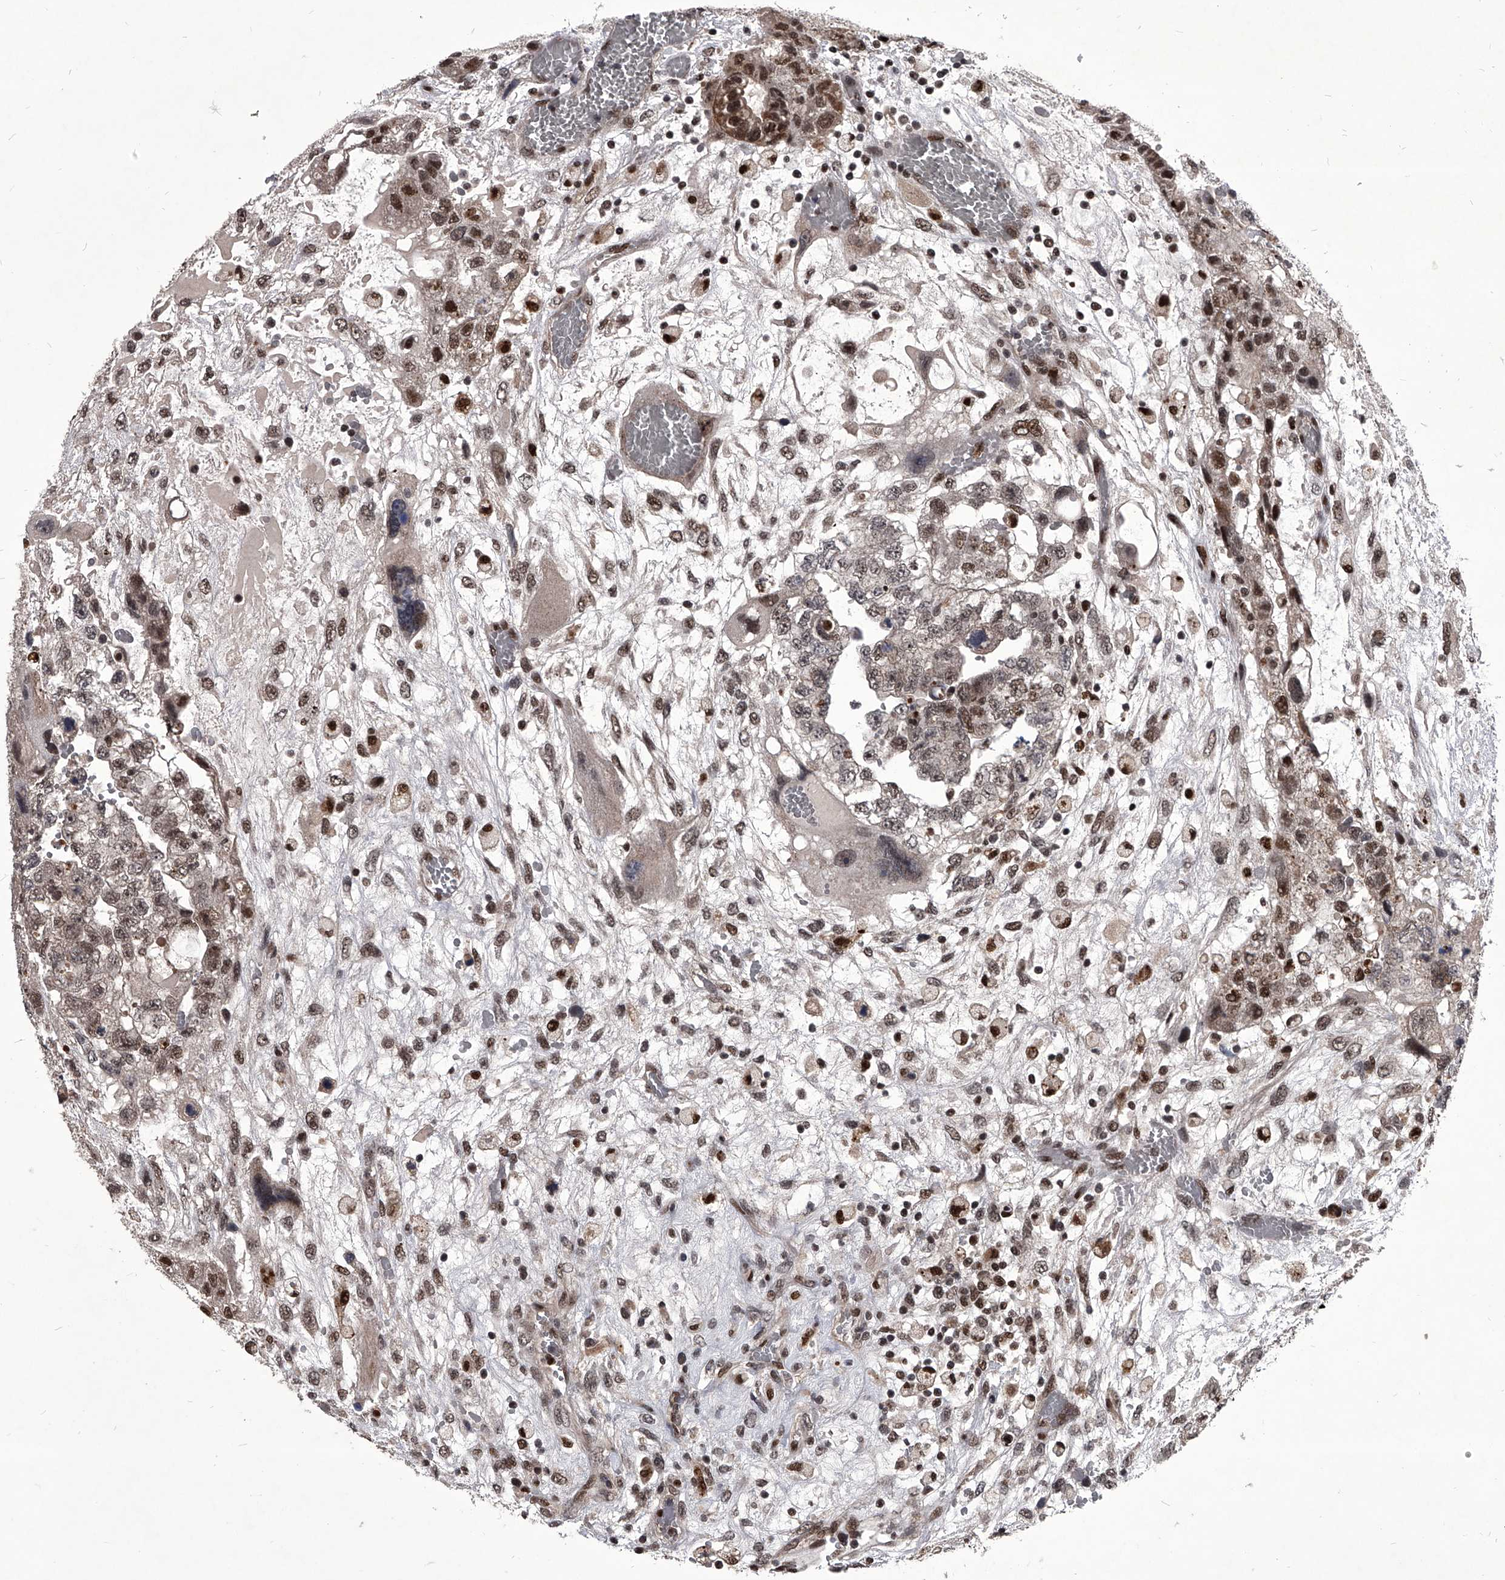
{"staining": {"intensity": "moderate", "quantity": ">75%", "location": "nuclear"}, "tissue": "testis cancer", "cell_type": "Tumor cells", "image_type": "cancer", "snomed": [{"axis": "morphology", "description": "Carcinoma, Embryonal, NOS"}, {"axis": "topography", "description": "Testis"}], "caption": "DAB (3,3'-diaminobenzidine) immunohistochemical staining of embryonal carcinoma (testis) reveals moderate nuclear protein staining in approximately >75% of tumor cells.", "gene": "CMTR1", "patient": {"sex": "male", "age": 36}}